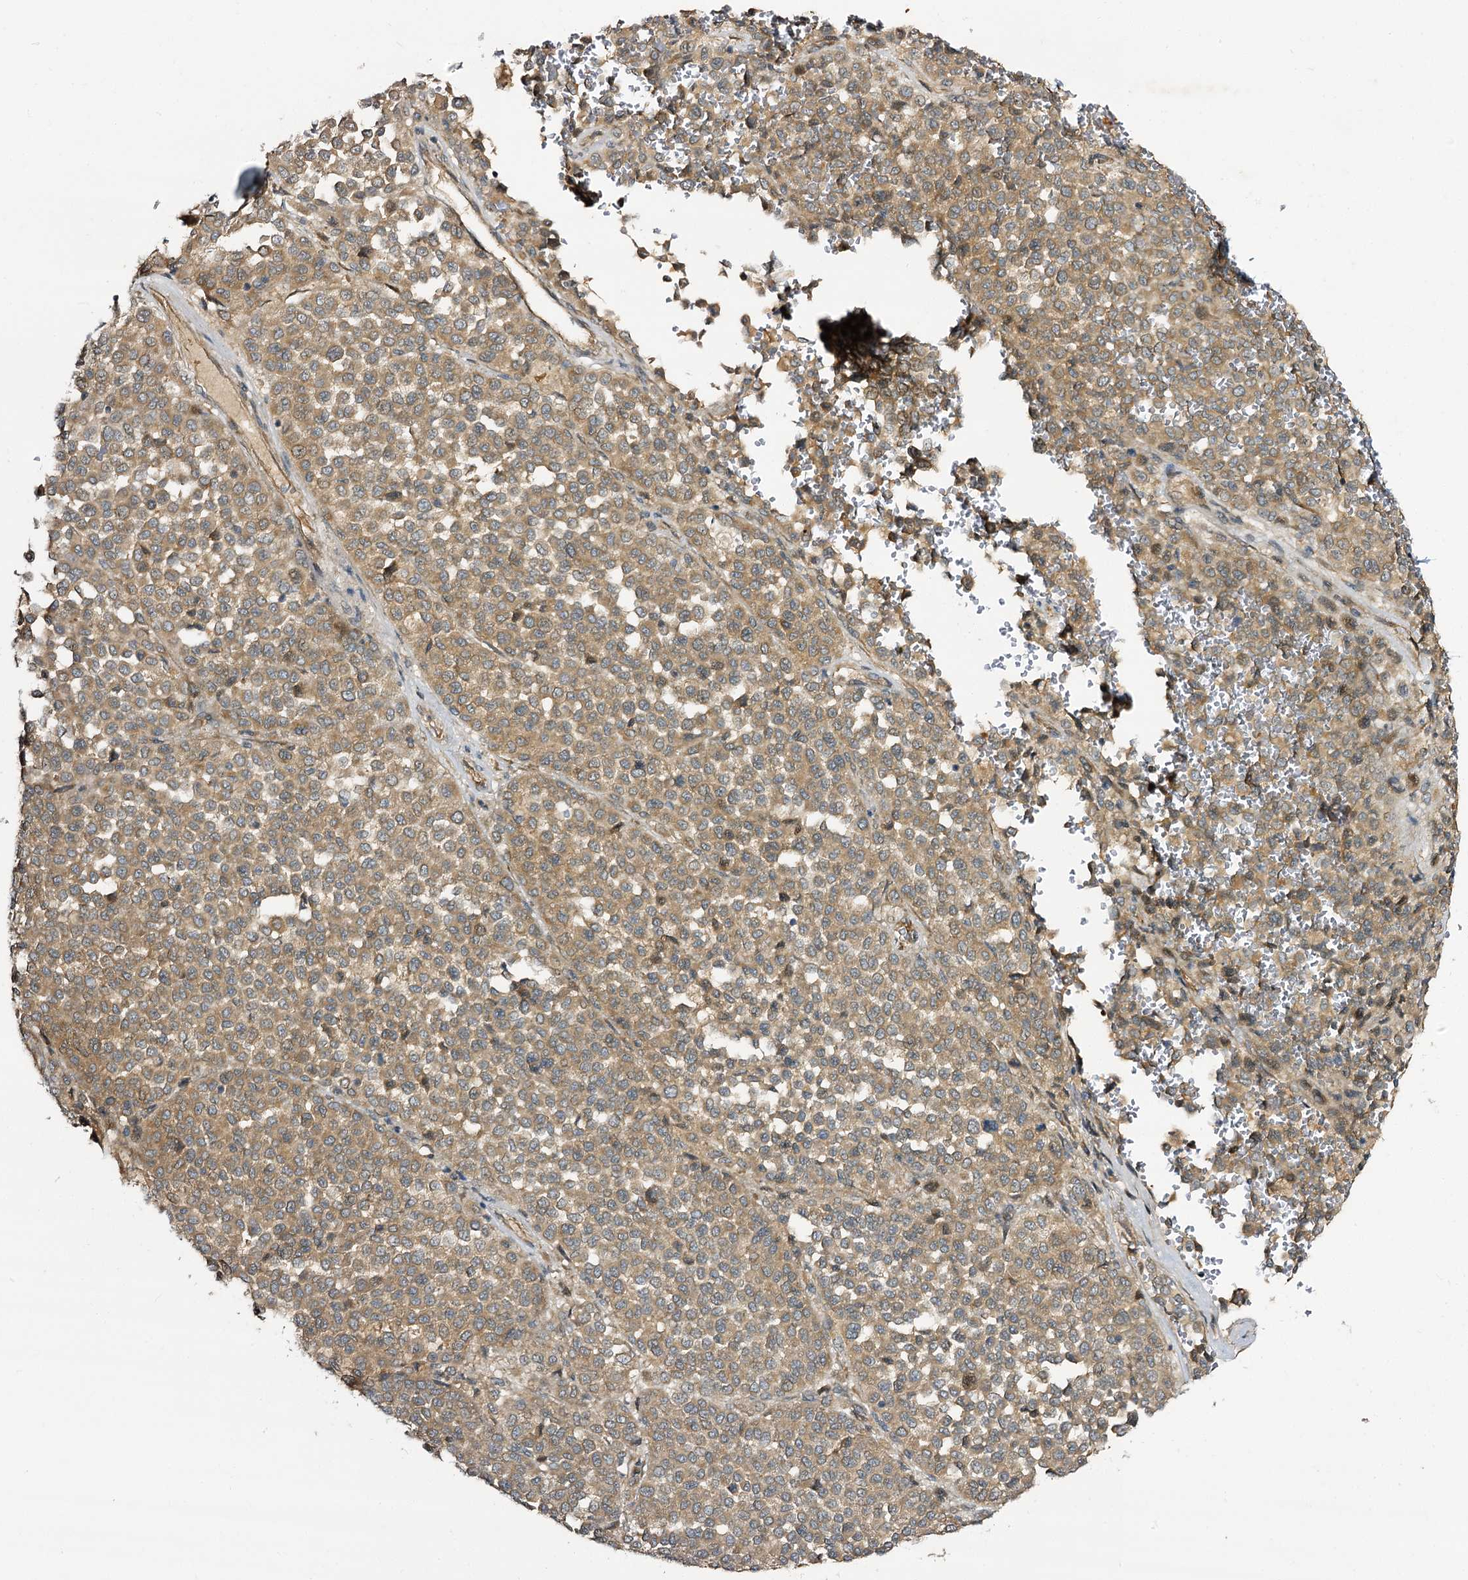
{"staining": {"intensity": "moderate", "quantity": ">75%", "location": "cytoplasmic/membranous"}, "tissue": "melanoma", "cell_type": "Tumor cells", "image_type": "cancer", "snomed": [{"axis": "morphology", "description": "Malignant melanoma, Metastatic site"}, {"axis": "topography", "description": "Pancreas"}], "caption": "Approximately >75% of tumor cells in human melanoma reveal moderate cytoplasmic/membranous protein staining as visualized by brown immunohistochemical staining.", "gene": "C11orf80", "patient": {"sex": "female", "age": 30}}